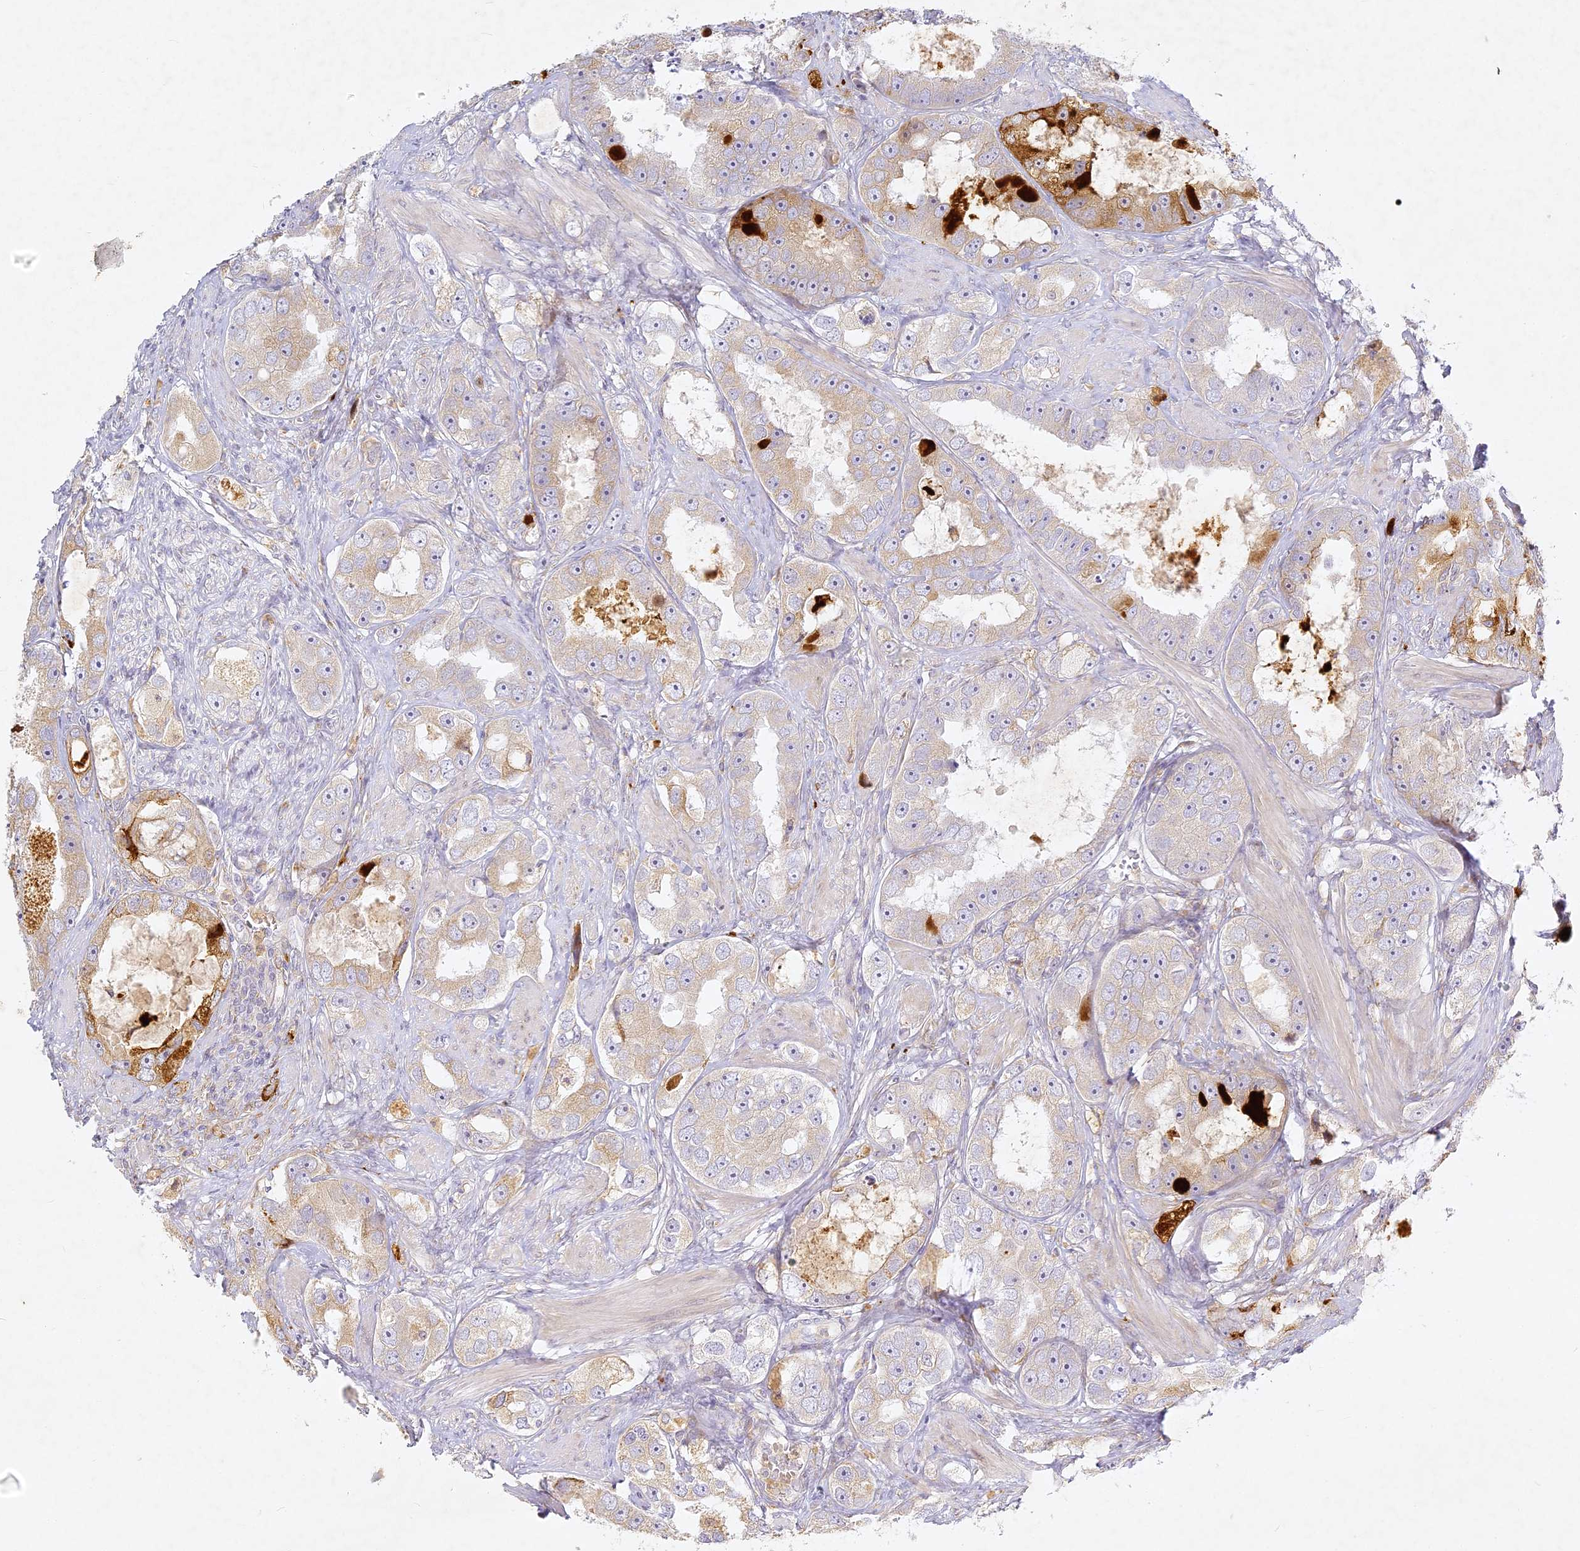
{"staining": {"intensity": "weak", "quantity": "25%-75%", "location": "cytoplasmic/membranous"}, "tissue": "prostate cancer", "cell_type": "Tumor cells", "image_type": "cancer", "snomed": [{"axis": "morphology", "description": "Adenocarcinoma, High grade"}, {"axis": "topography", "description": "Prostate"}], "caption": "Immunohistochemistry (DAB (3,3'-diaminobenzidine)) staining of prostate cancer (adenocarcinoma (high-grade)) displays weak cytoplasmic/membranous protein staining in about 25%-75% of tumor cells.", "gene": "SLC30A5", "patient": {"sex": "male", "age": 63}}